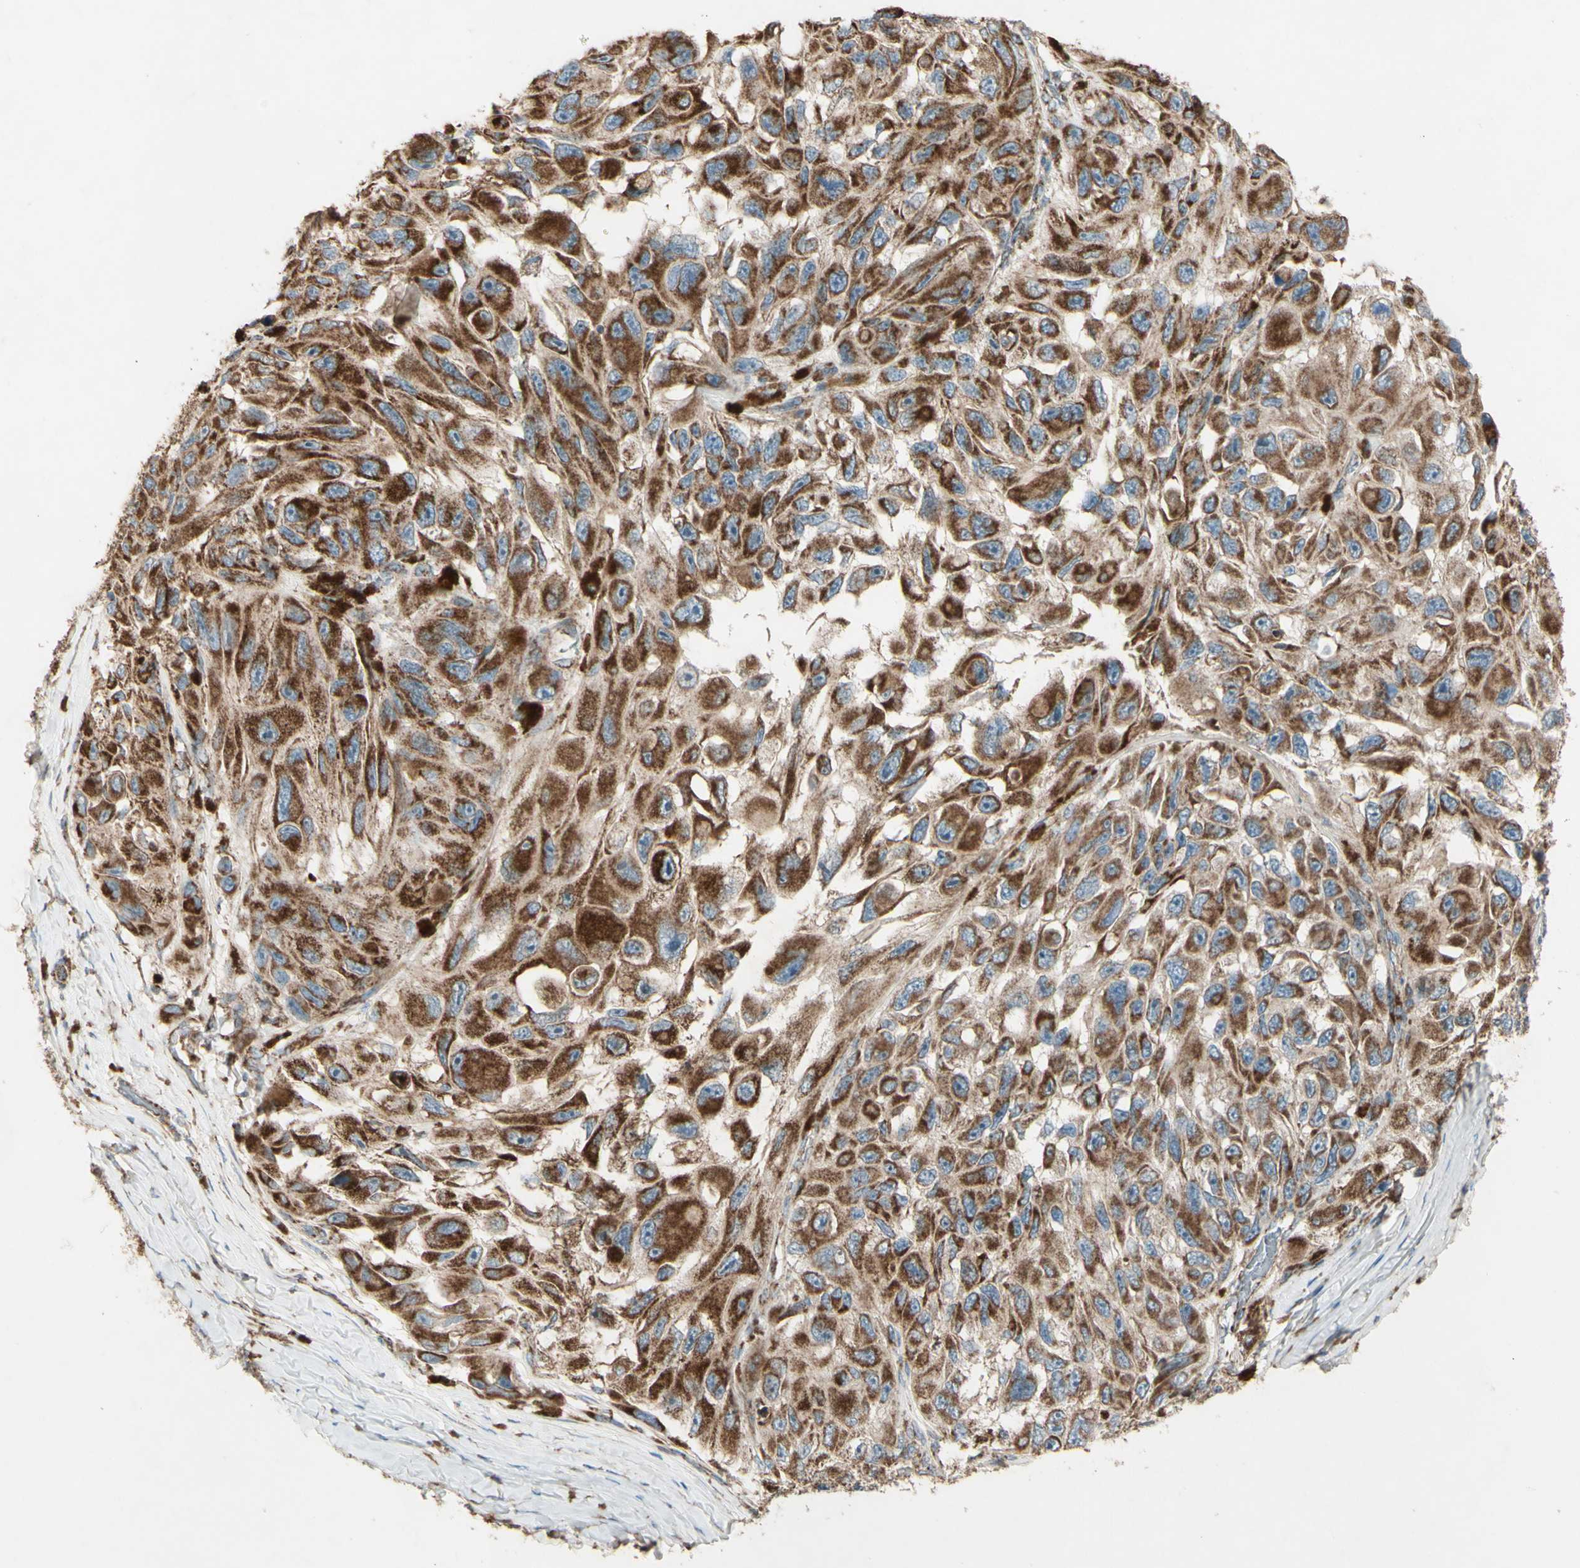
{"staining": {"intensity": "strong", "quantity": ">75%", "location": "cytoplasmic/membranous"}, "tissue": "melanoma", "cell_type": "Tumor cells", "image_type": "cancer", "snomed": [{"axis": "morphology", "description": "Malignant melanoma, NOS"}, {"axis": "topography", "description": "Skin"}], "caption": "The micrograph reveals staining of malignant melanoma, revealing strong cytoplasmic/membranous protein positivity (brown color) within tumor cells.", "gene": "RHOT1", "patient": {"sex": "female", "age": 73}}